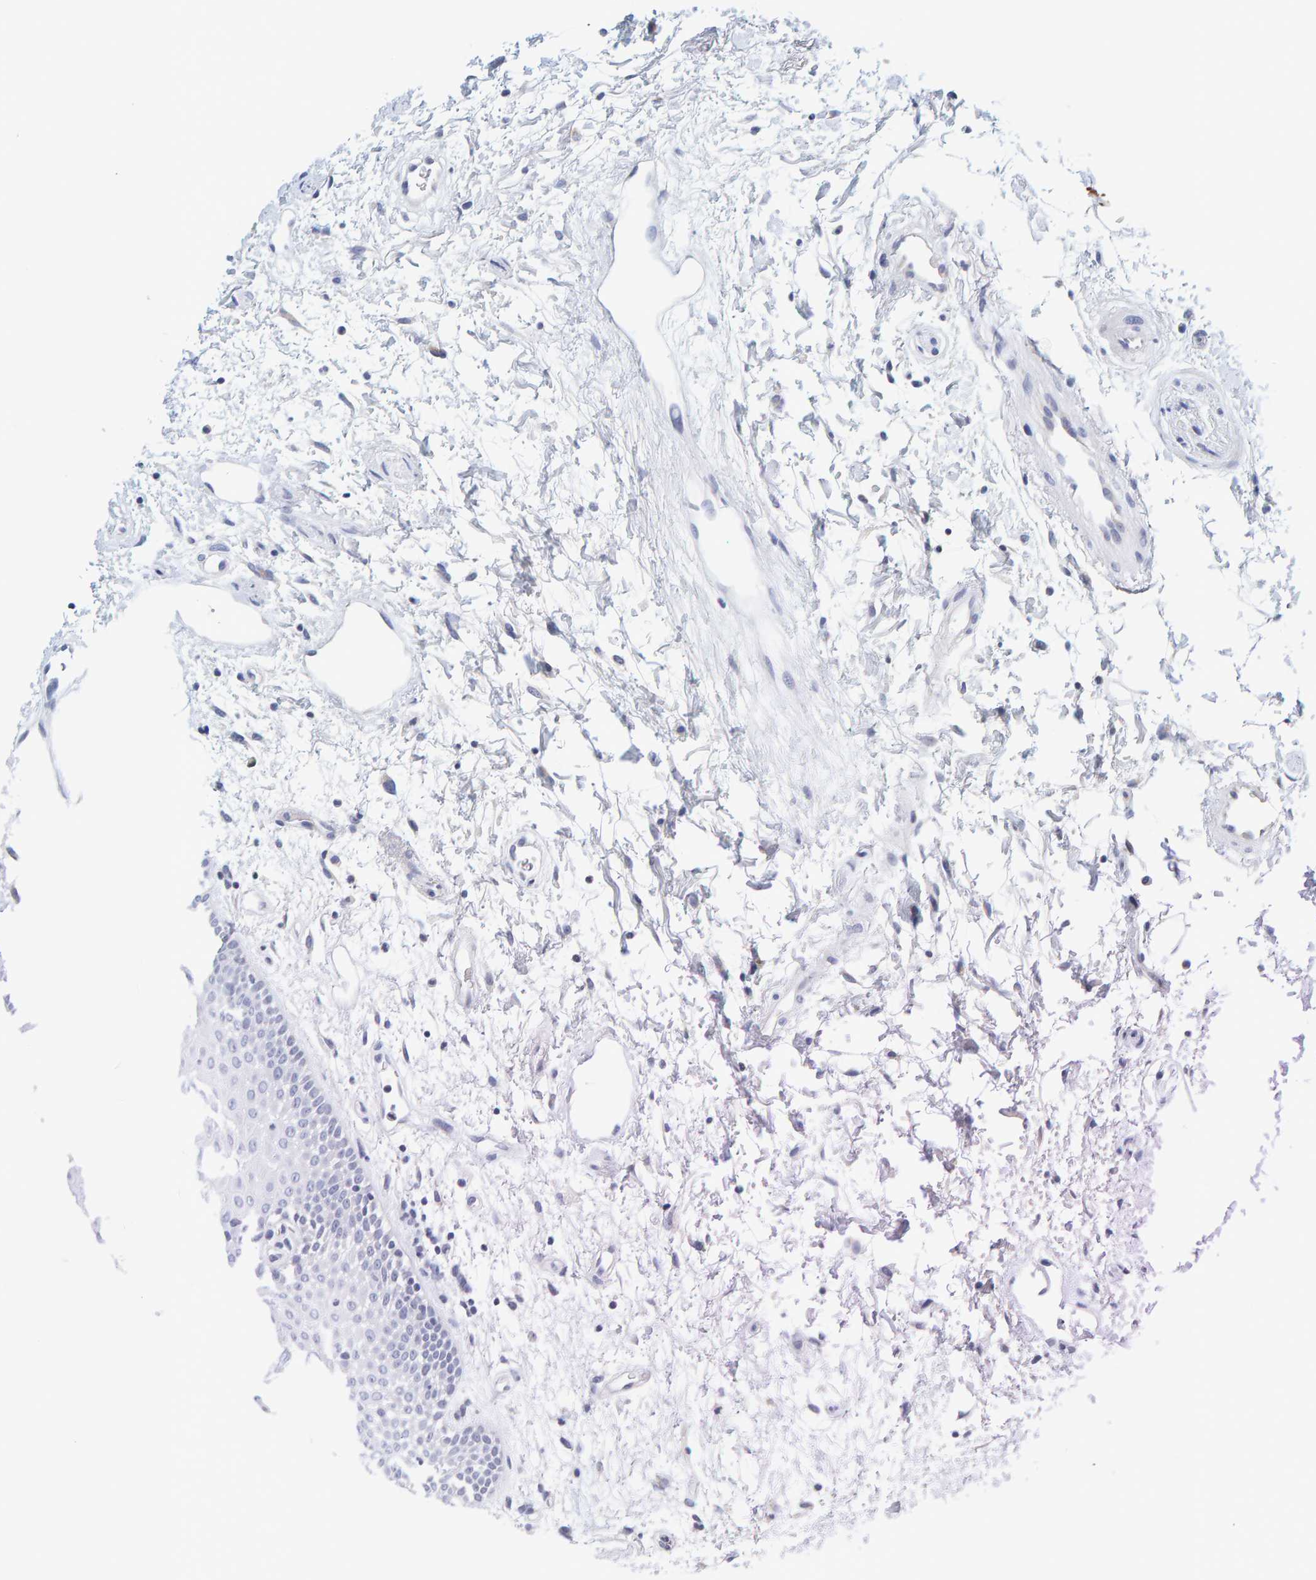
{"staining": {"intensity": "negative", "quantity": "none", "location": "none"}, "tissue": "oral mucosa", "cell_type": "Squamous epithelial cells", "image_type": "normal", "snomed": [{"axis": "morphology", "description": "Normal tissue, NOS"}, {"axis": "topography", "description": "Skeletal muscle"}, {"axis": "topography", "description": "Oral tissue"}, {"axis": "topography", "description": "Peripheral nerve tissue"}], "caption": "There is no significant positivity in squamous epithelial cells of oral mucosa. (DAB immunohistochemistry (IHC), high magnification).", "gene": "MOG", "patient": {"sex": "female", "age": 84}}